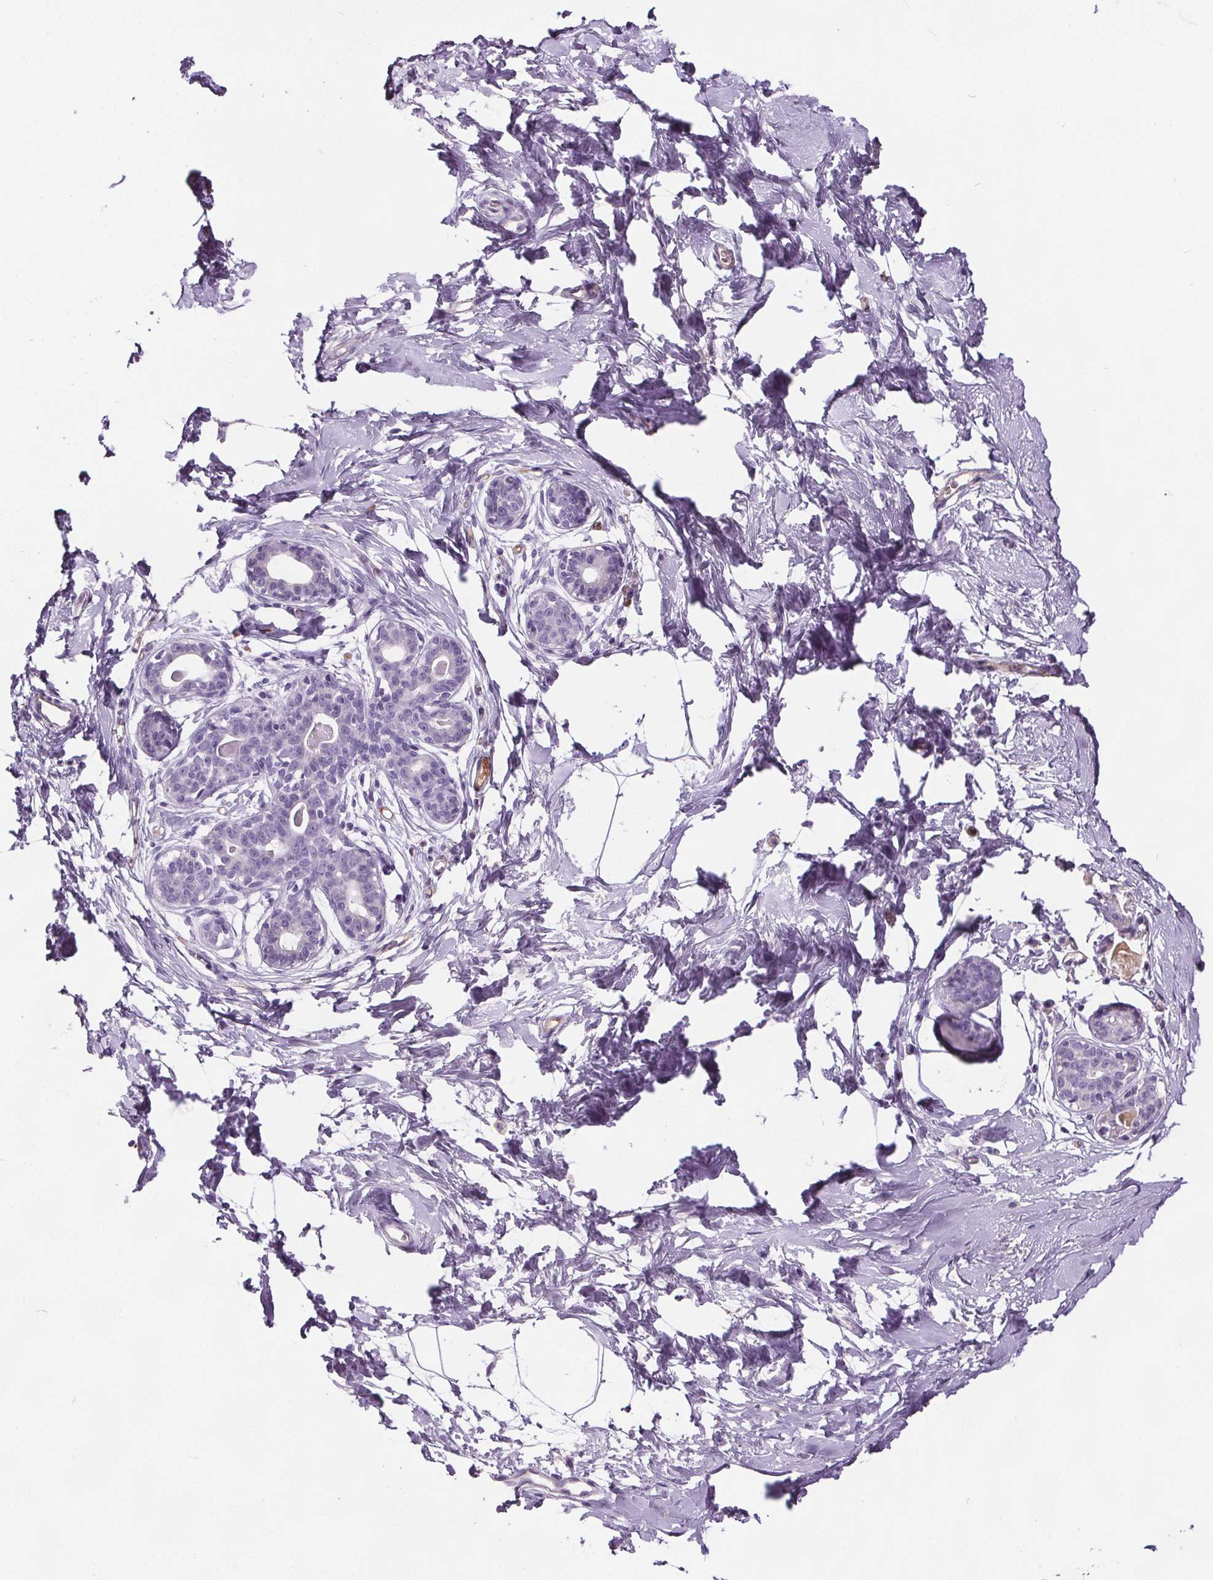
{"staining": {"intensity": "negative", "quantity": "none", "location": "none"}, "tissue": "breast", "cell_type": "Adipocytes", "image_type": "normal", "snomed": [{"axis": "morphology", "description": "Normal tissue, NOS"}, {"axis": "topography", "description": "Breast"}], "caption": "This is an immunohistochemistry photomicrograph of benign human breast. There is no expression in adipocytes.", "gene": "CD5L", "patient": {"sex": "female", "age": 45}}